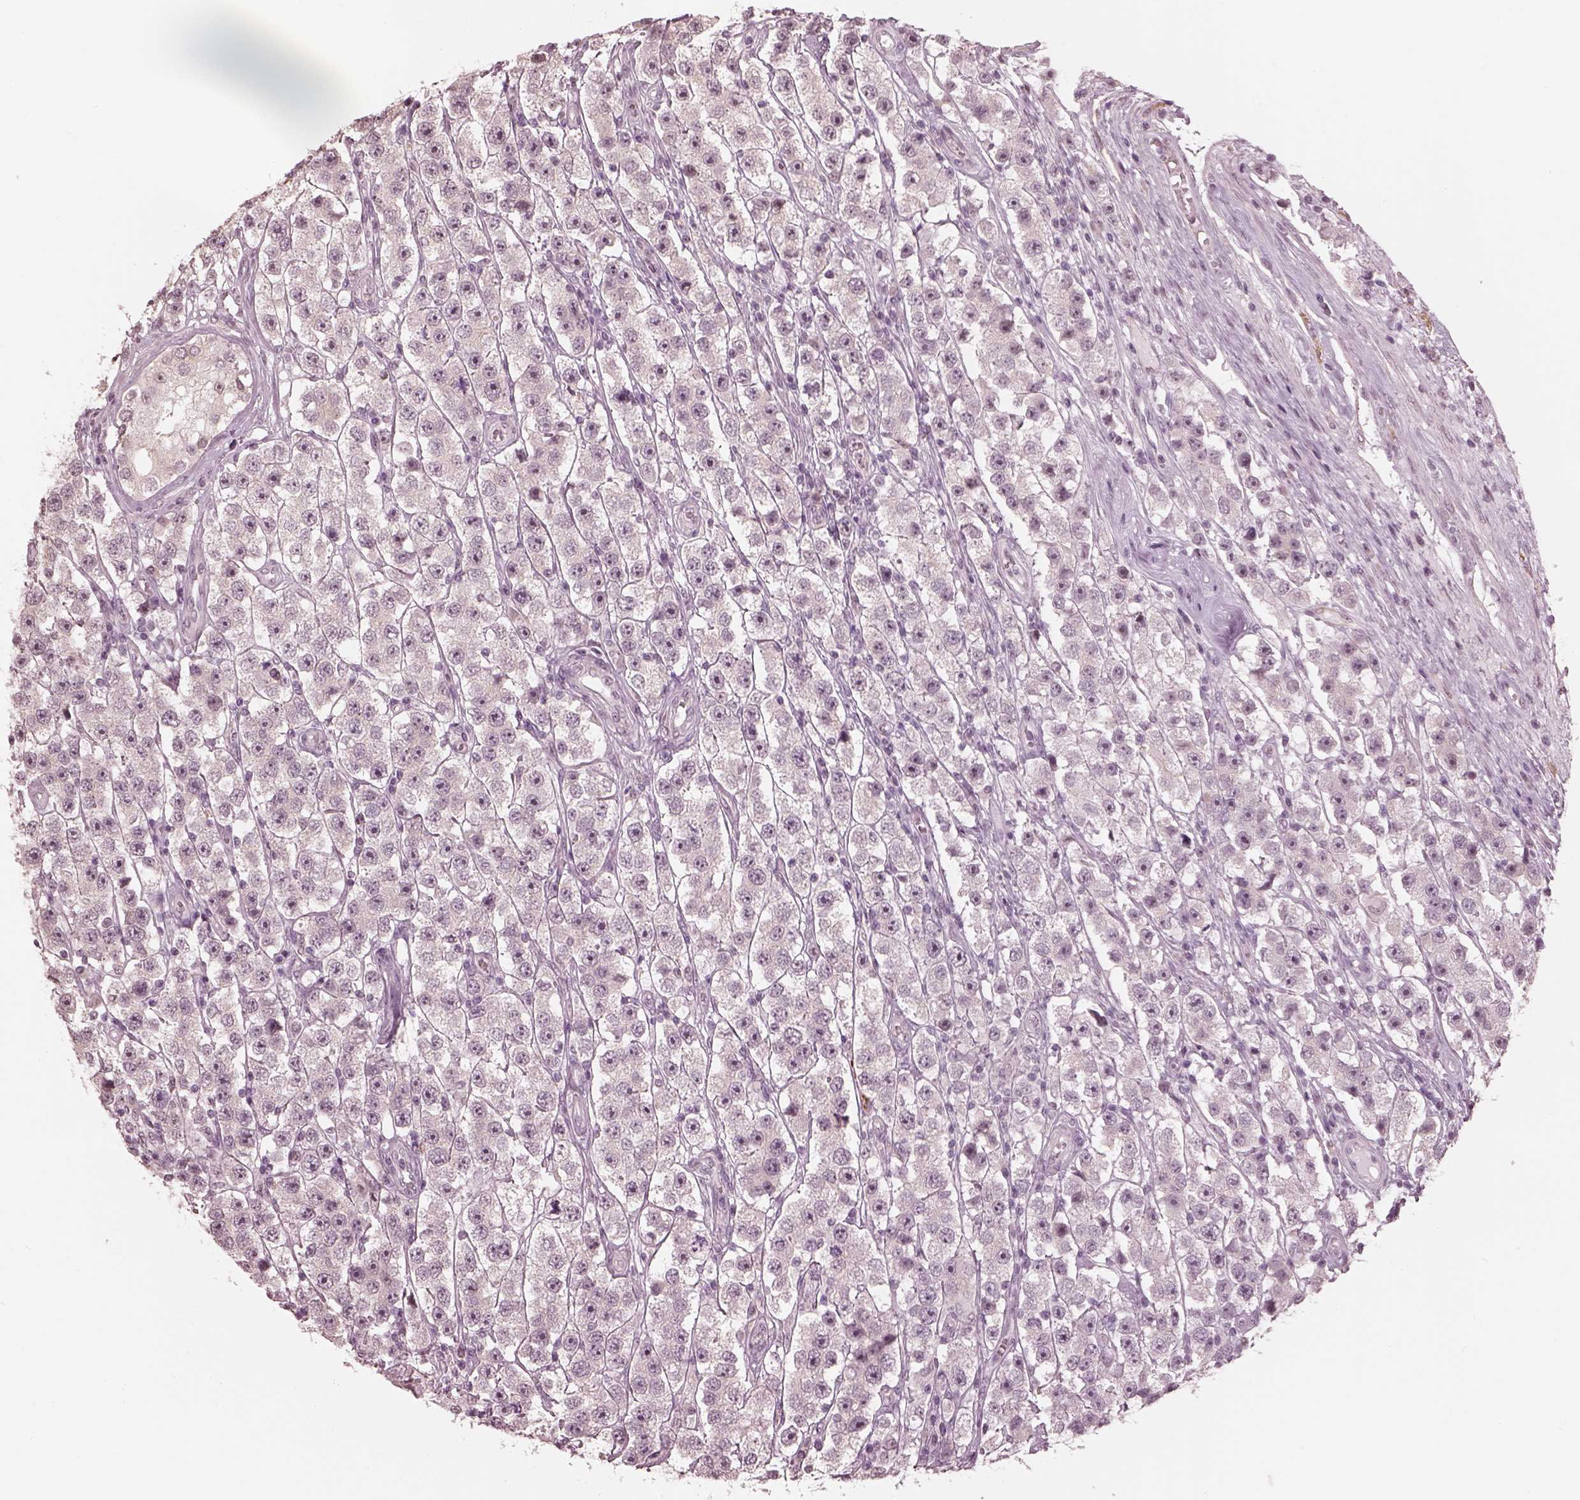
{"staining": {"intensity": "negative", "quantity": "none", "location": "none"}, "tissue": "testis cancer", "cell_type": "Tumor cells", "image_type": "cancer", "snomed": [{"axis": "morphology", "description": "Seminoma, NOS"}, {"axis": "topography", "description": "Testis"}], "caption": "Immunohistochemistry histopathology image of human testis cancer (seminoma) stained for a protein (brown), which reveals no expression in tumor cells. Brightfield microscopy of immunohistochemistry stained with DAB (brown) and hematoxylin (blue), captured at high magnification.", "gene": "RPGRIP1", "patient": {"sex": "male", "age": 45}}